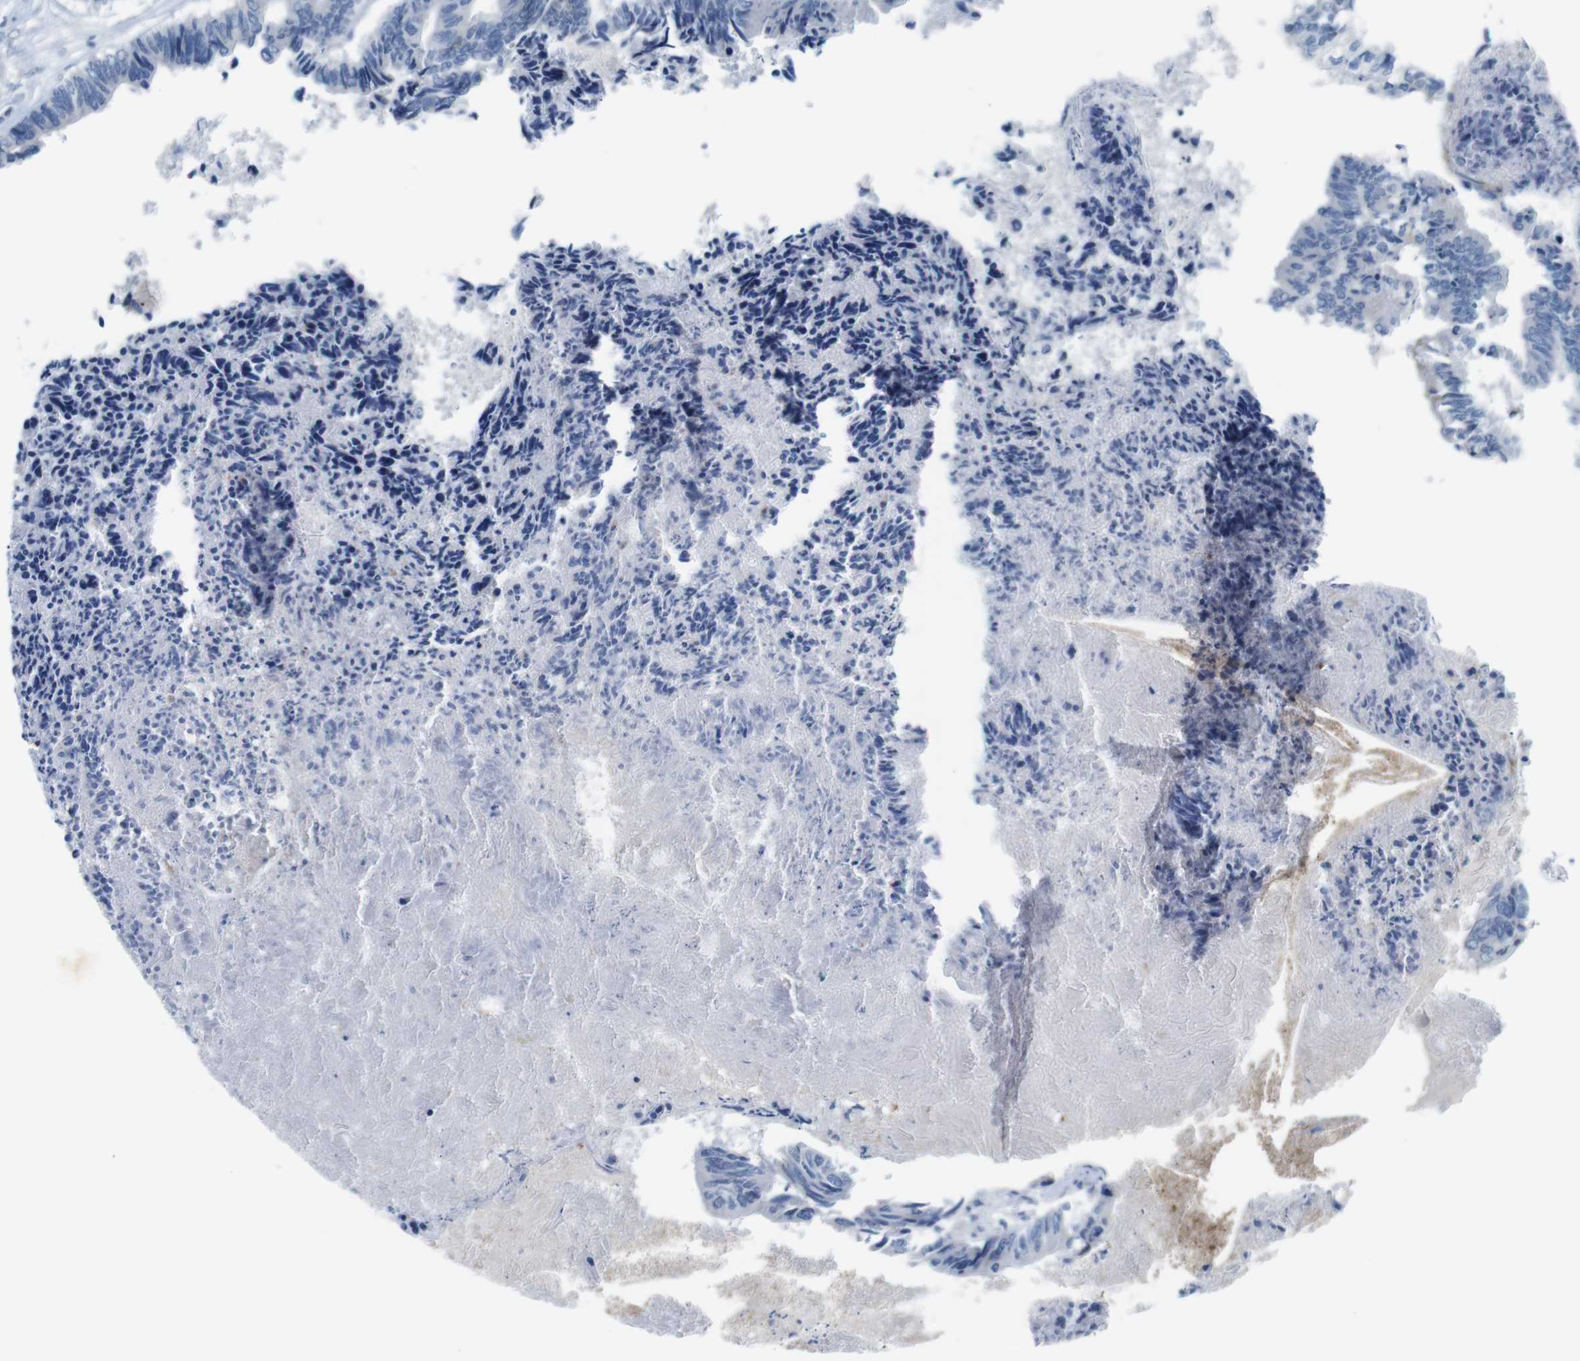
{"staining": {"intensity": "negative", "quantity": "none", "location": "none"}, "tissue": "colorectal cancer", "cell_type": "Tumor cells", "image_type": "cancer", "snomed": [{"axis": "morphology", "description": "Adenocarcinoma, NOS"}, {"axis": "topography", "description": "Rectum"}], "caption": "The image reveals no staining of tumor cells in colorectal cancer.", "gene": "GOLGA2", "patient": {"sex": "male", "age": 63}}